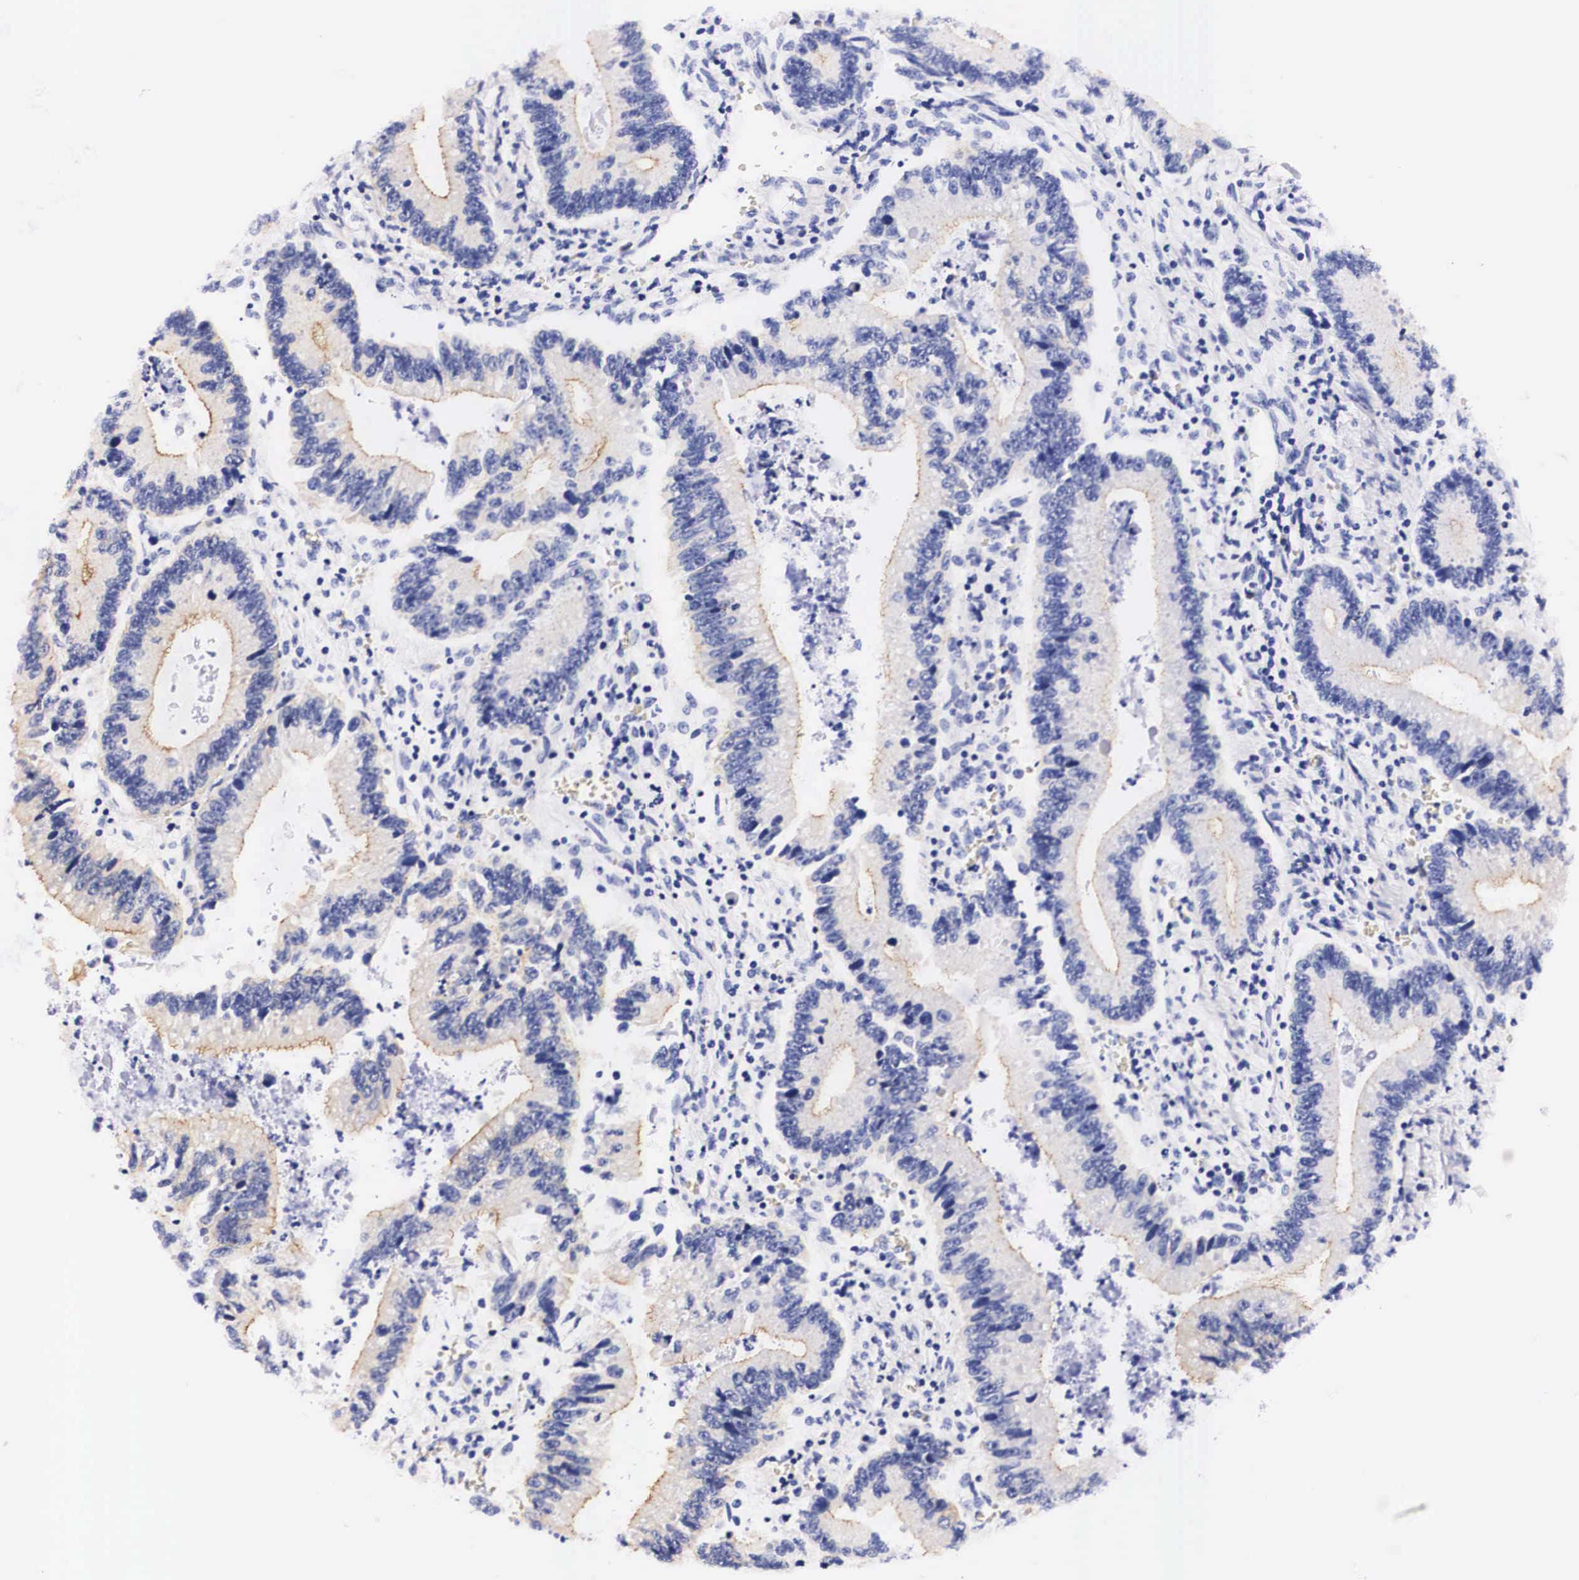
{"staining": {"intensity": "weak", "quantity": "25%-75%", "location": "cytoplasmic/membranous"}, "tissue": "colorectal cancer", "cell_type": "Tumor cells", "image_type": "cancer", "snomed": [{"axis": "morphology", "description": "Adenocarcinoma, NOS"}, {"axis": "topography", "description": "Rectum"}], "caption": "Colorectal adenocarcinoma stained for a protein (brown) demonstrates weak cytoplasmic/membranous positive positivity in approximately 25%-75% of tumor cells.", "gene": "PHETA2", "patient": {"sex": "female", "age": 81}}